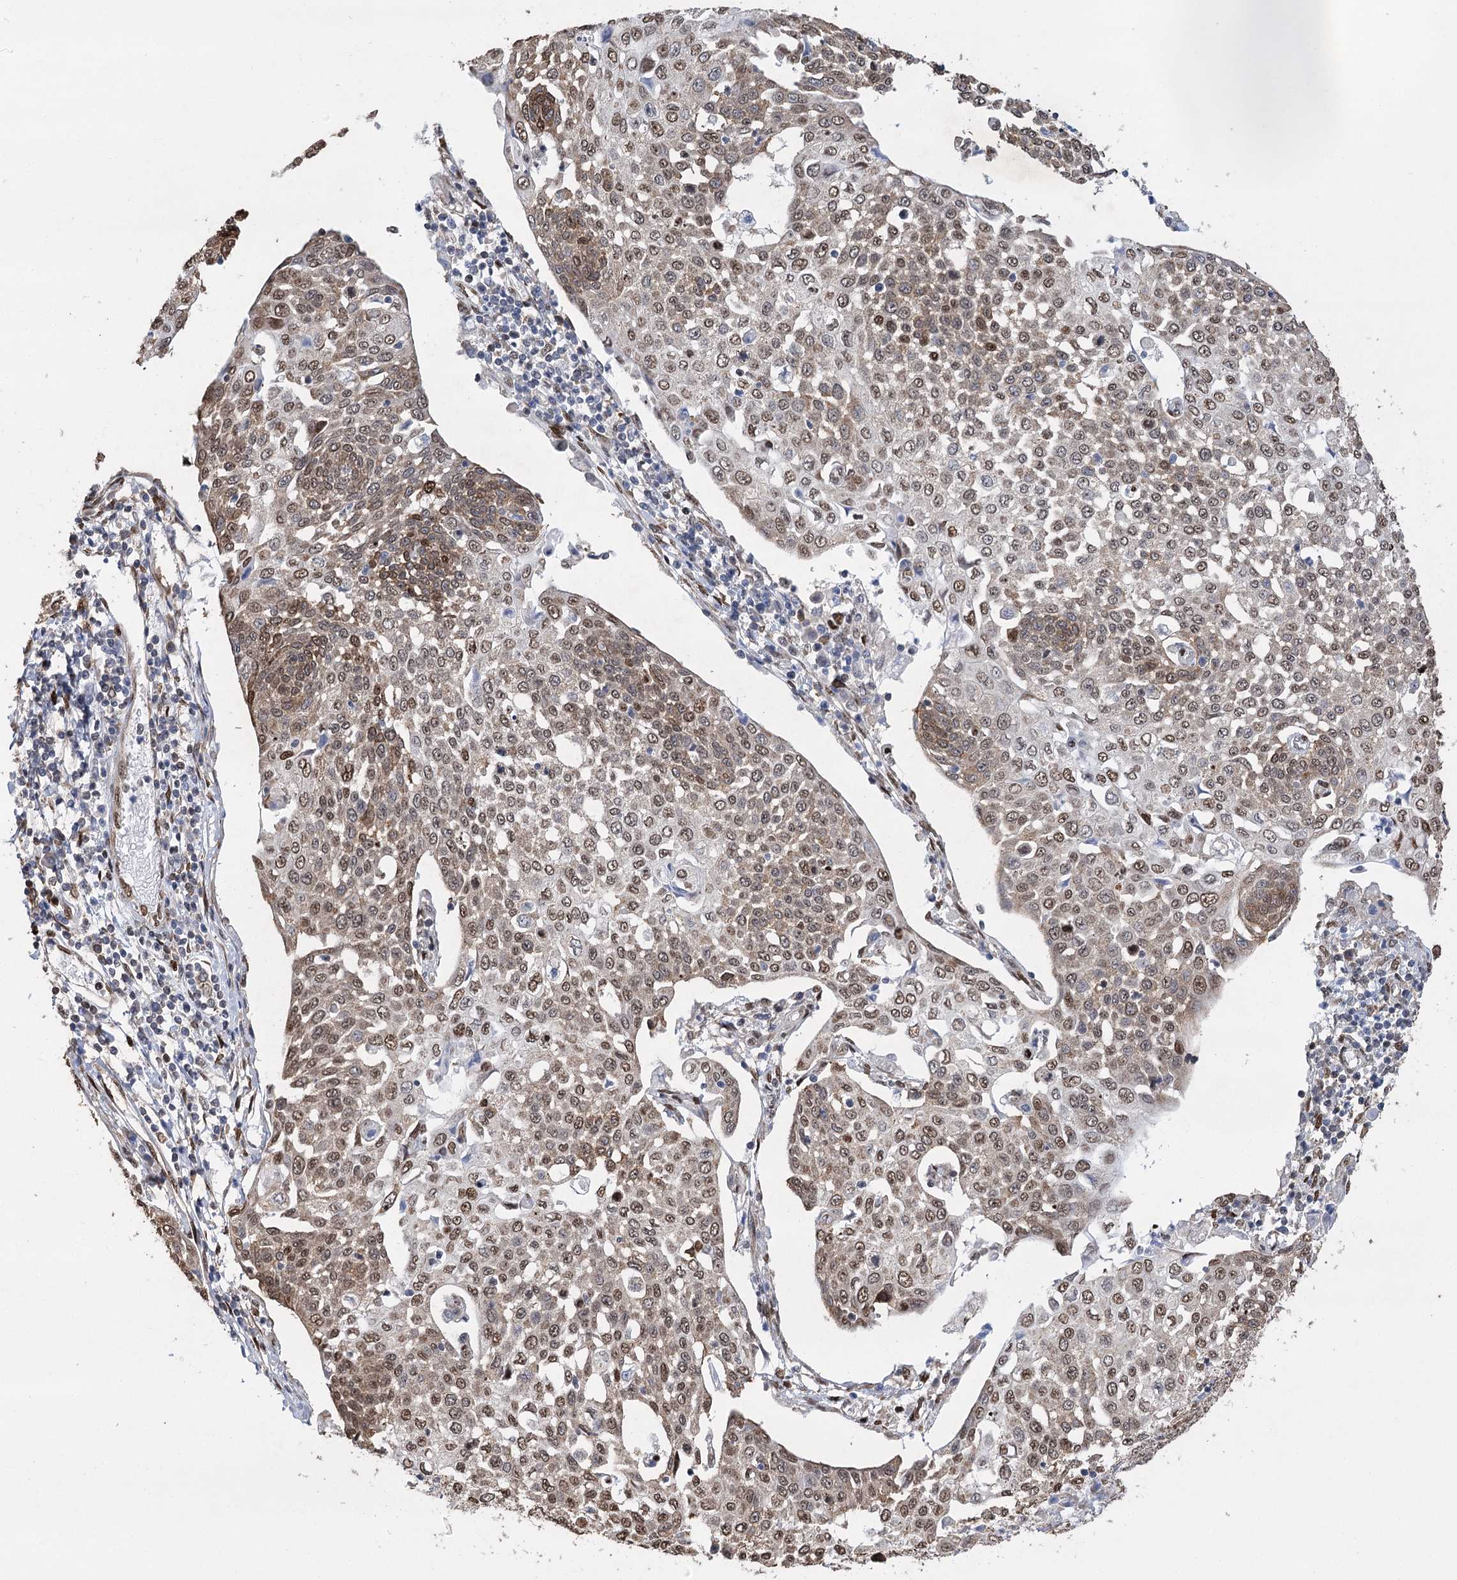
{"staining": {"intensity": "moderate", "quantity": ">75%", "location": "nuclear"}, "tissue": "cervical cancer", "cell_type": "Tumor cells", "image_type": "cancer", "snomed": [{"axis": "morphology", "description": "Squamous cell carcinoma, NOS"}, {"axis": "topography", "description": "Cervix"}], "caption": "The micrograph reveals immunohistochemical staining of cervical squamous cell carcinoma. There is moderate nuclear staining is seen in about >75% of tumor cells.", "gene": "NFU1", "patient": {"sex": "female", "age": 34}}